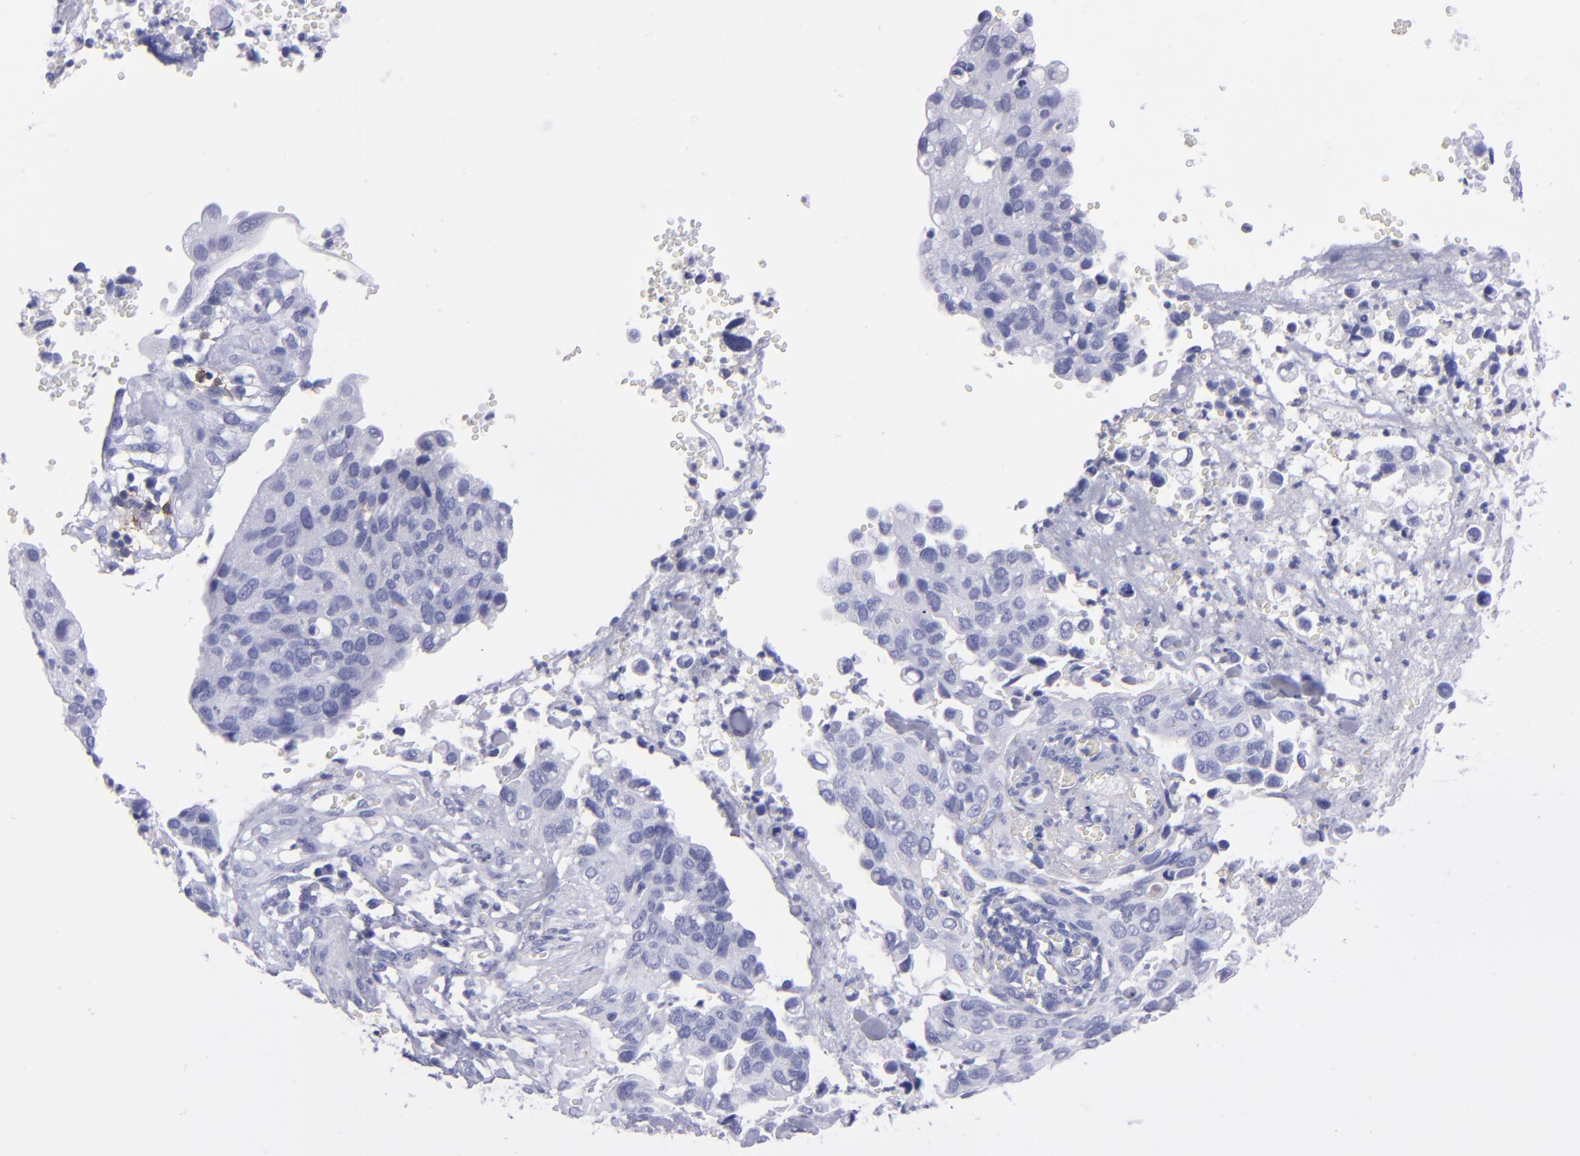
{"staining": {"intensity": "negative", "quantity": "none", "location": "none"}, "tissue": "cervical cancer", "cell_type": "Tumor cells", "image_type": "cancer", "snomed": [{"axis": "morphology", "description": "Normal tissue, NOS"}, {"axis": "morphology", "description": "Squamous cell carcinoma, NOS"}, {"axis": "topography", "description": "Cervix"}], "caption": "IHC micrograph of neoplastic tissue: human squamous cell carcinoma (cervical) stained with DAB (3,3'-diaminobenzidine) displays no significant protein positivity in tumor cells.", "gene": "CD37", "patient": {"sex": "female", "age": 45}}